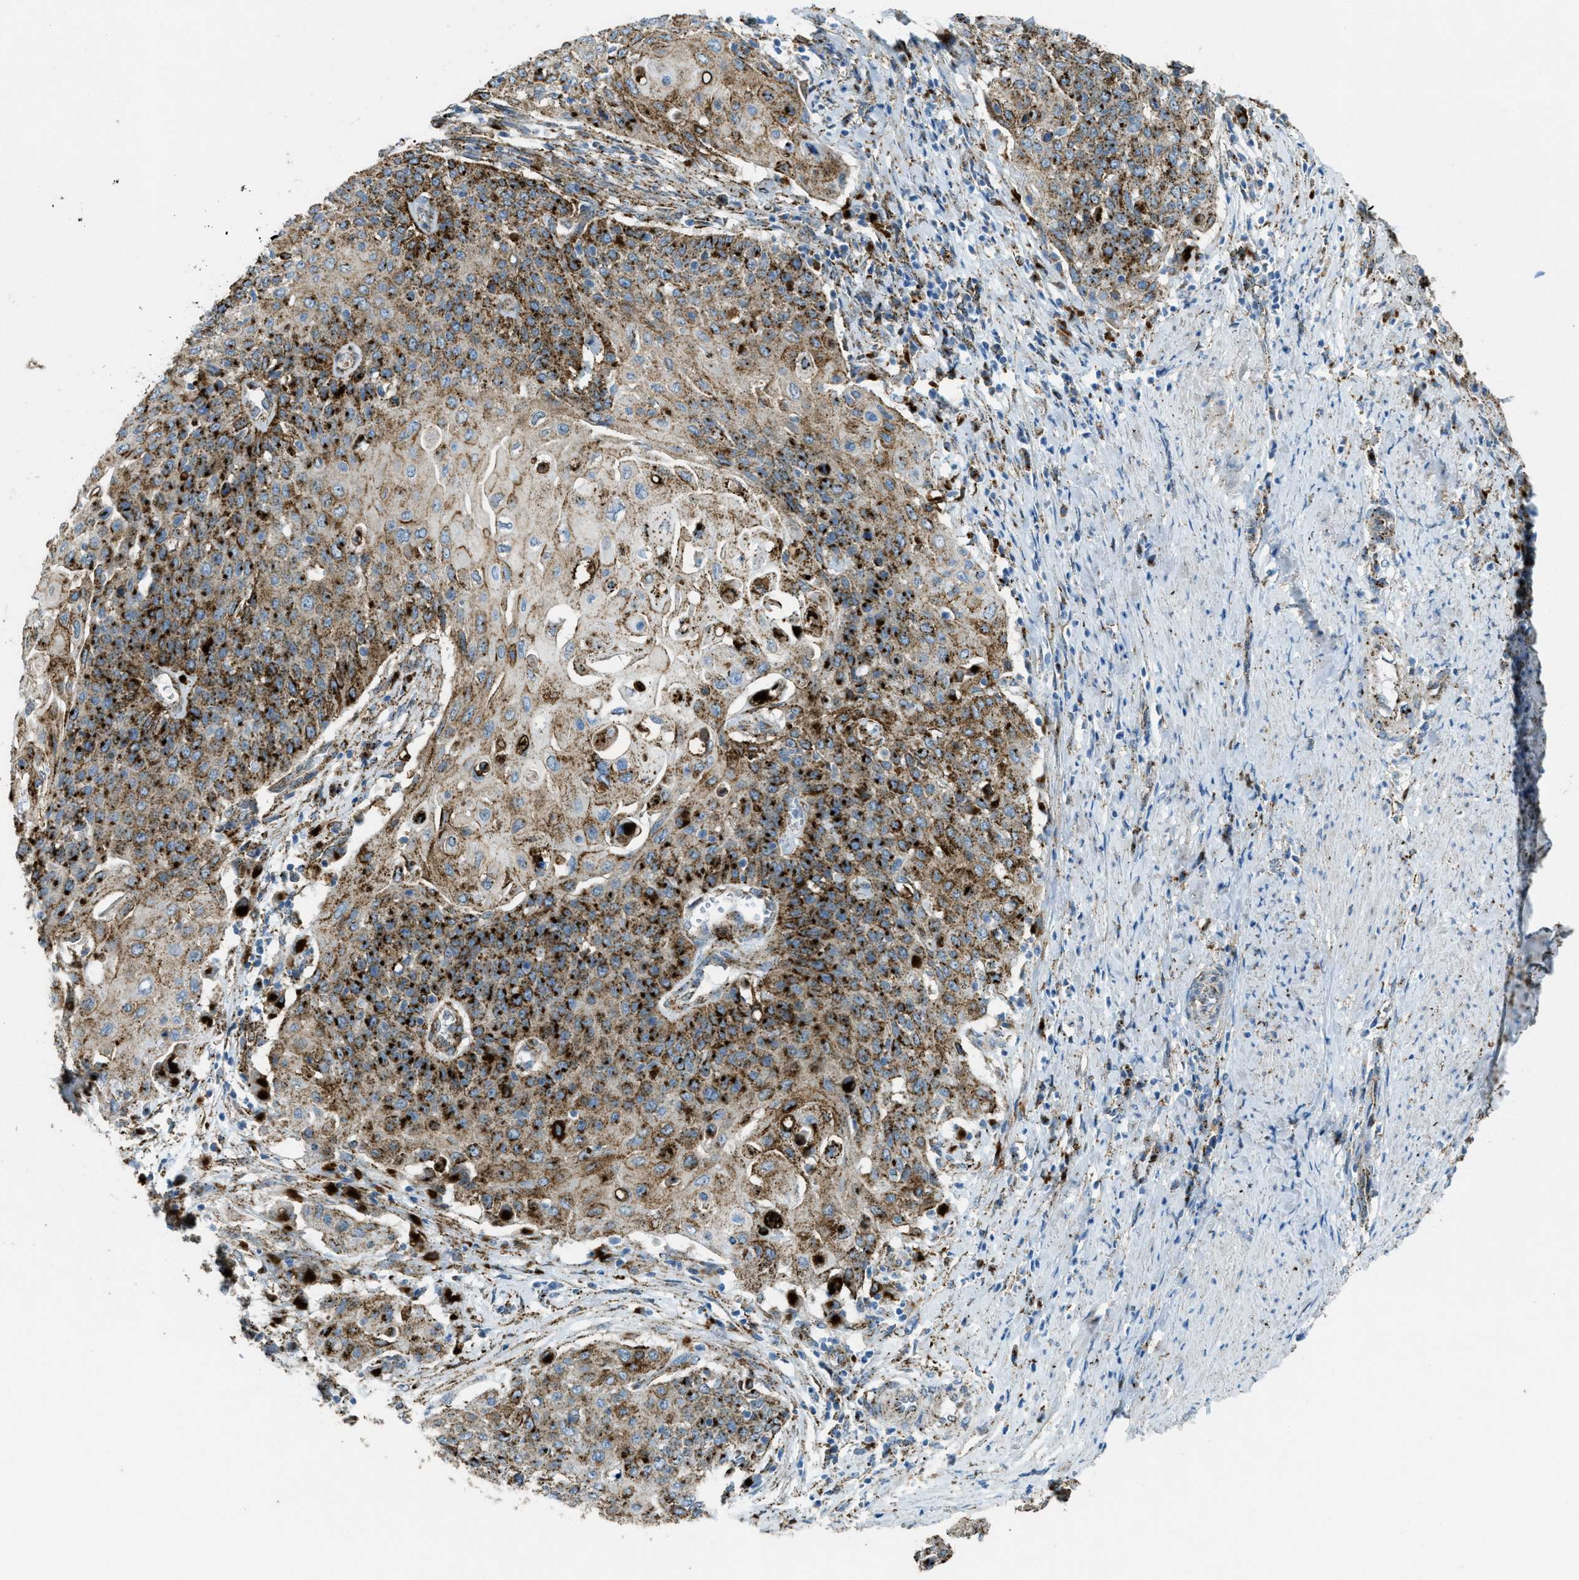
{"staining": {"intensity": "strong", "quantity": ">75%", "location": "cytoplasmic/membranous"}, "tissue": "cervical cancer", "cell_type": "Tumor cells", "image_type": "cancer", "snomed": [{"axis": "morphology", "description": "Squamous cell carcinoma, NOS"}, {"axis": "topography", "description": "Cervix"}], "caption": "IHC of cervical cancer displays high levels of strong cytoplasmic/membranous expression in about >75% of tumor cells.", "gene": "SCARB2", "patient": {"sex": "female", "age": 39}}